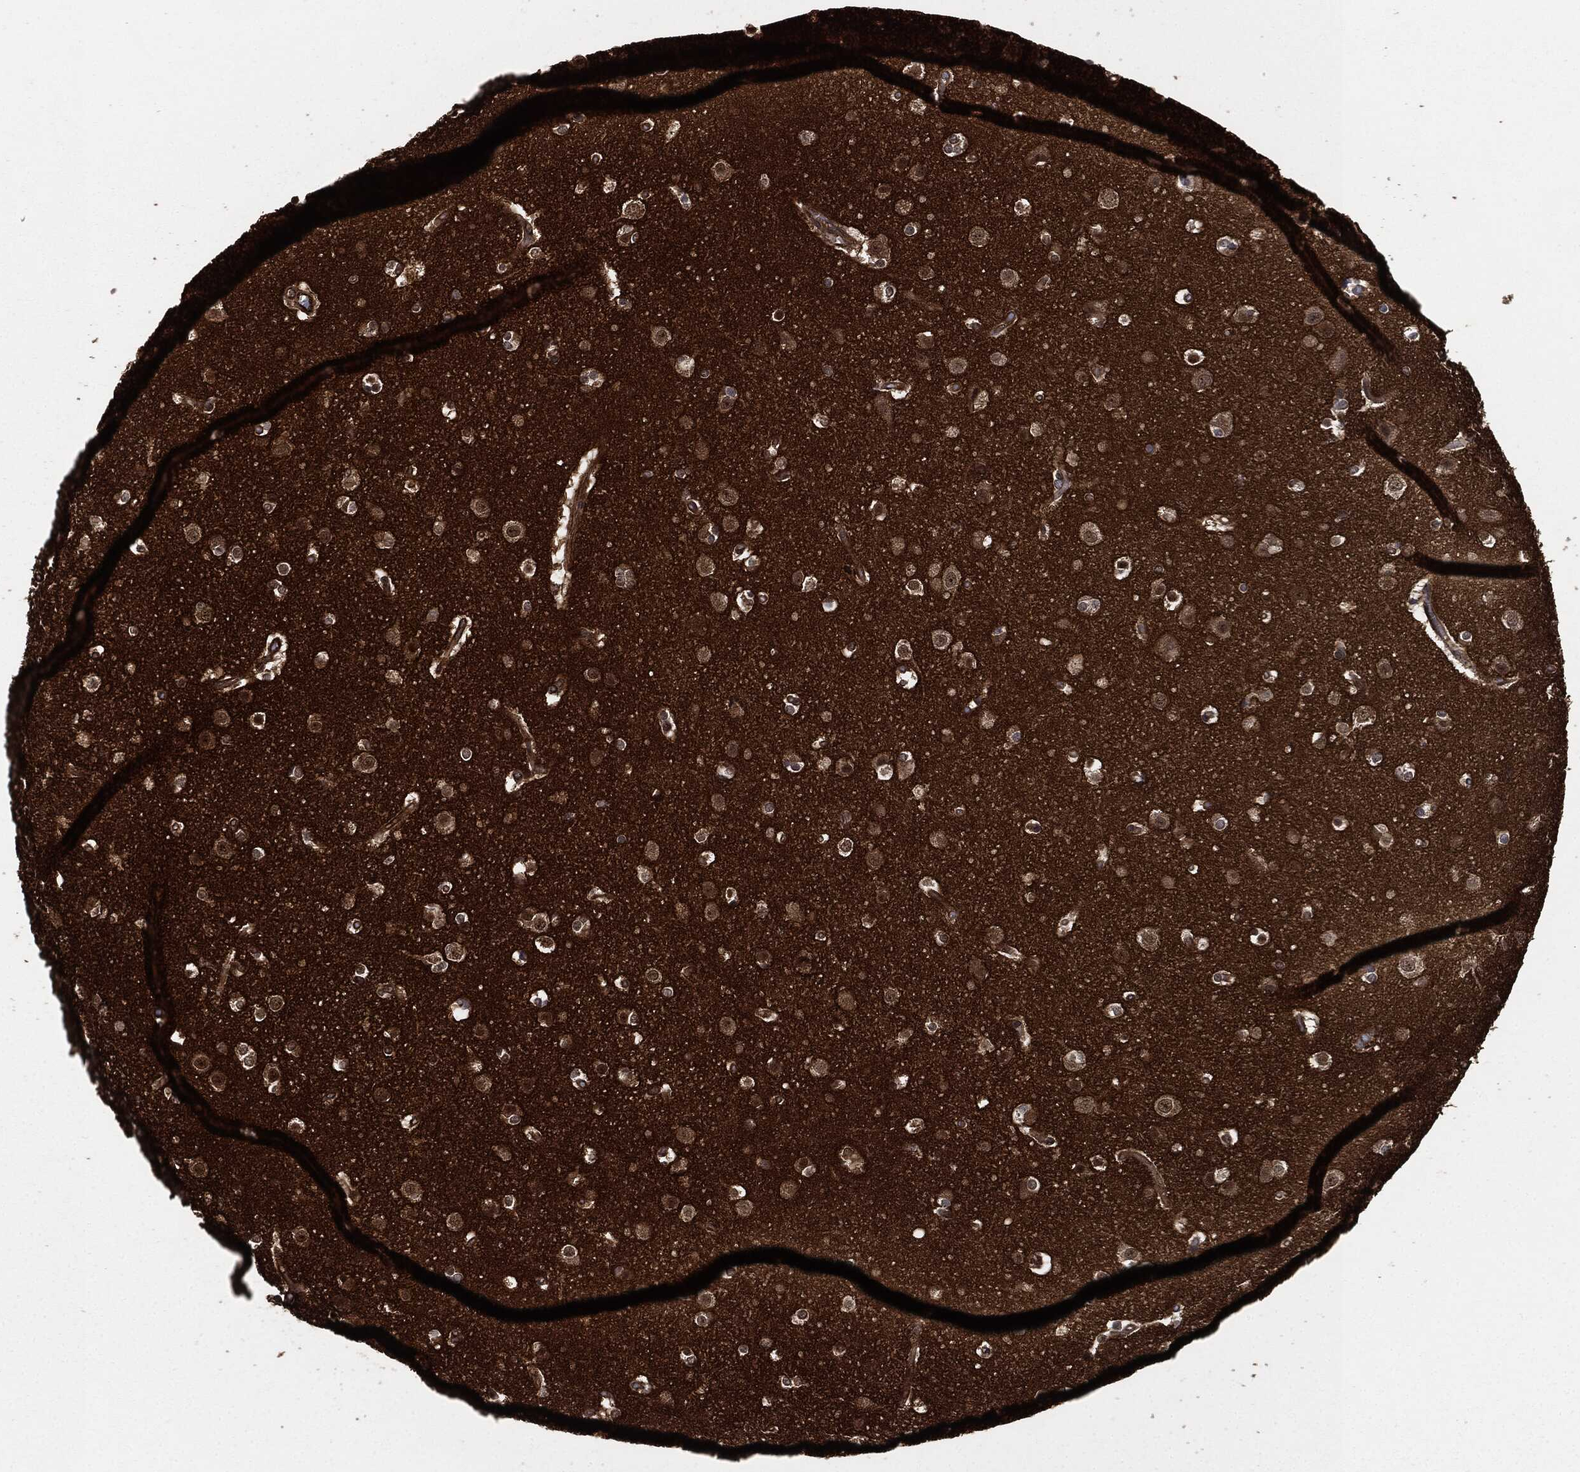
{"staining": {"intensity": "negative", "quantity": "none", "location": "none"}, "tissue": "cerebral cortex", "cell_type": "Endothelial cells", "image_type": "normal", "snomed": [{"axis": "morphology", "description": "Normal tissue, NOS"}, {"axis": "topography", "description": "Cerebral cortex"}], "caption": "Immunohistochemistry (IHC) of benign human cerebral cortex exhibits no staining in endothelial cells. The staining was performed using DAB to visualize the protein expression in brown, while the nuclei were stained in blue with hematoxylin (Magnification: 20x).", "gene": "HRAS", "patient": {"sex": "female", "age": 52}}